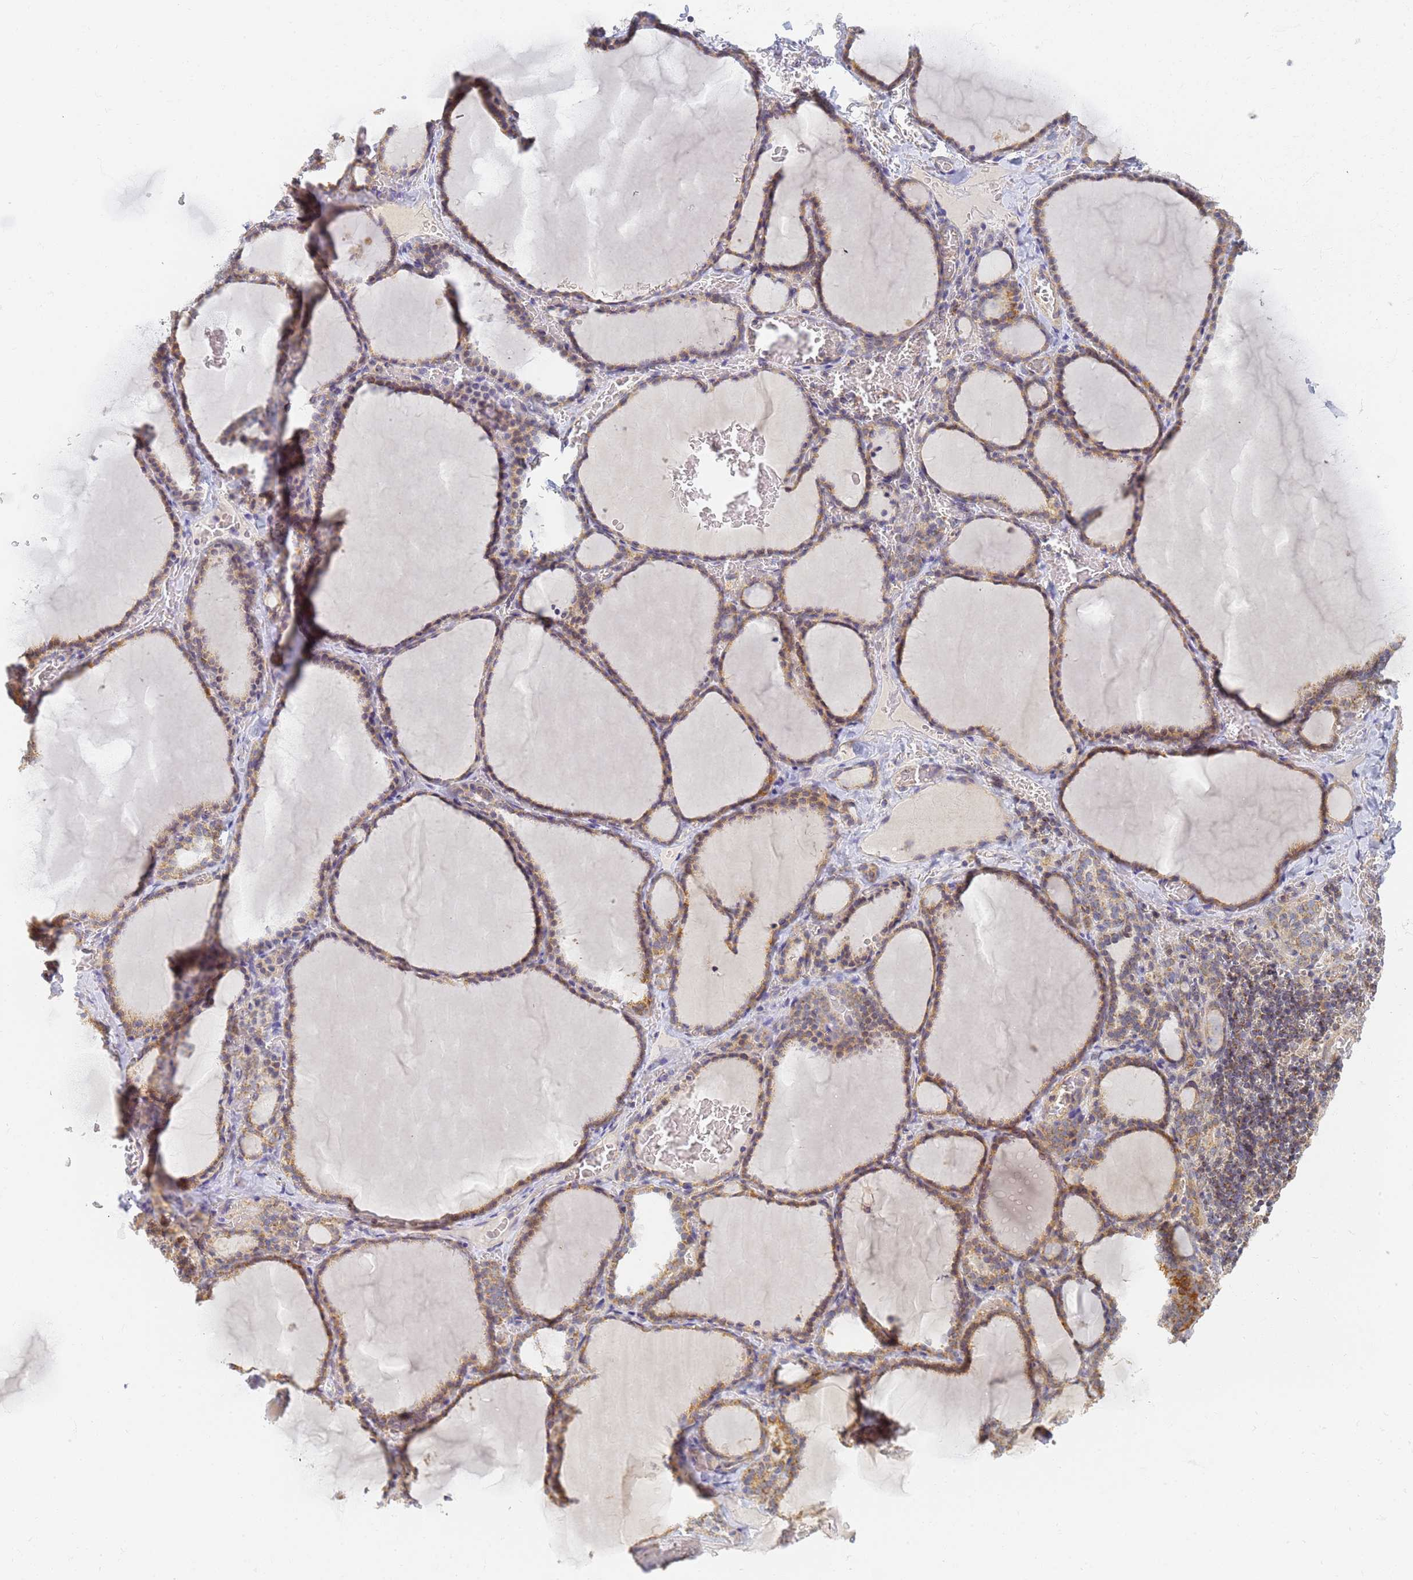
{"staining": {"intensity": "moderate", "quantity": ">75%", "location": "cytoplasmic/membranous"}, "tissue": "thyroid gland", "cell_type": "Glandular cells", "image_type": "normal", "snomed": [{"axis": "morphology", "description": "Normal tissue, NOS"}, {"axis": "topography", "description": "Thyroid gland"}], "caption": "Brown immunohistochemical staining in unremarkable human thyroid gland reveals moderate cytoplasmic/membranous staining in approximately >75% of glandular cells.", "gene": "UTP23", "patient": {"sex": "female", "age": 39}}